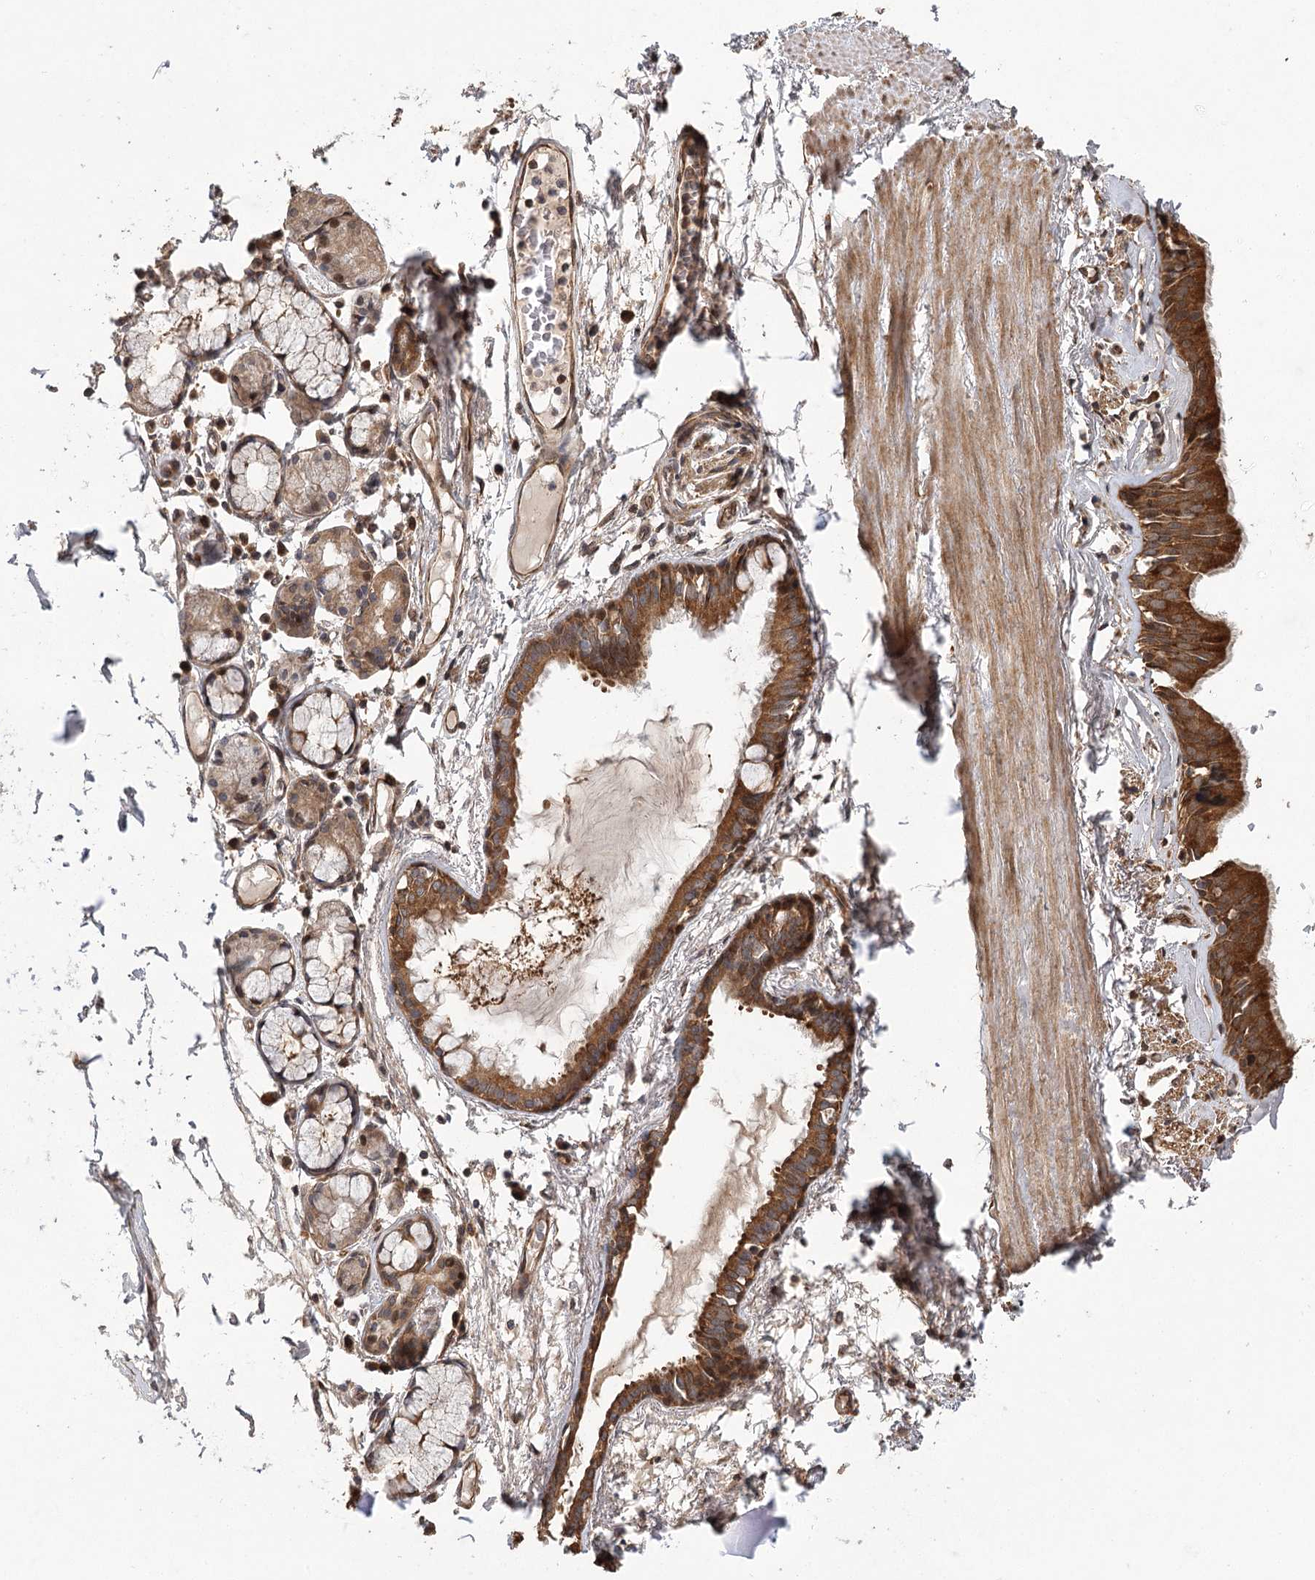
{"staining": {"intensity": "moderate", "quantity": ">75%", "location": "cytoplasmic/membranous"}, "tissue": "soft tissue", "cell_type": "Fibroblasts", "image_type": "normal", "snomed": [{"axis": "morphology", "description": "Normal tissue, NOS"}, {"axis": "topography", "description": "Cartilage tissue"}], "caption": "Soft tissue stained with a protein marker exhibits moderate staining in fibroblasts.", "gene": "LSS", "patient": {"sex": "female", "age": 63}}